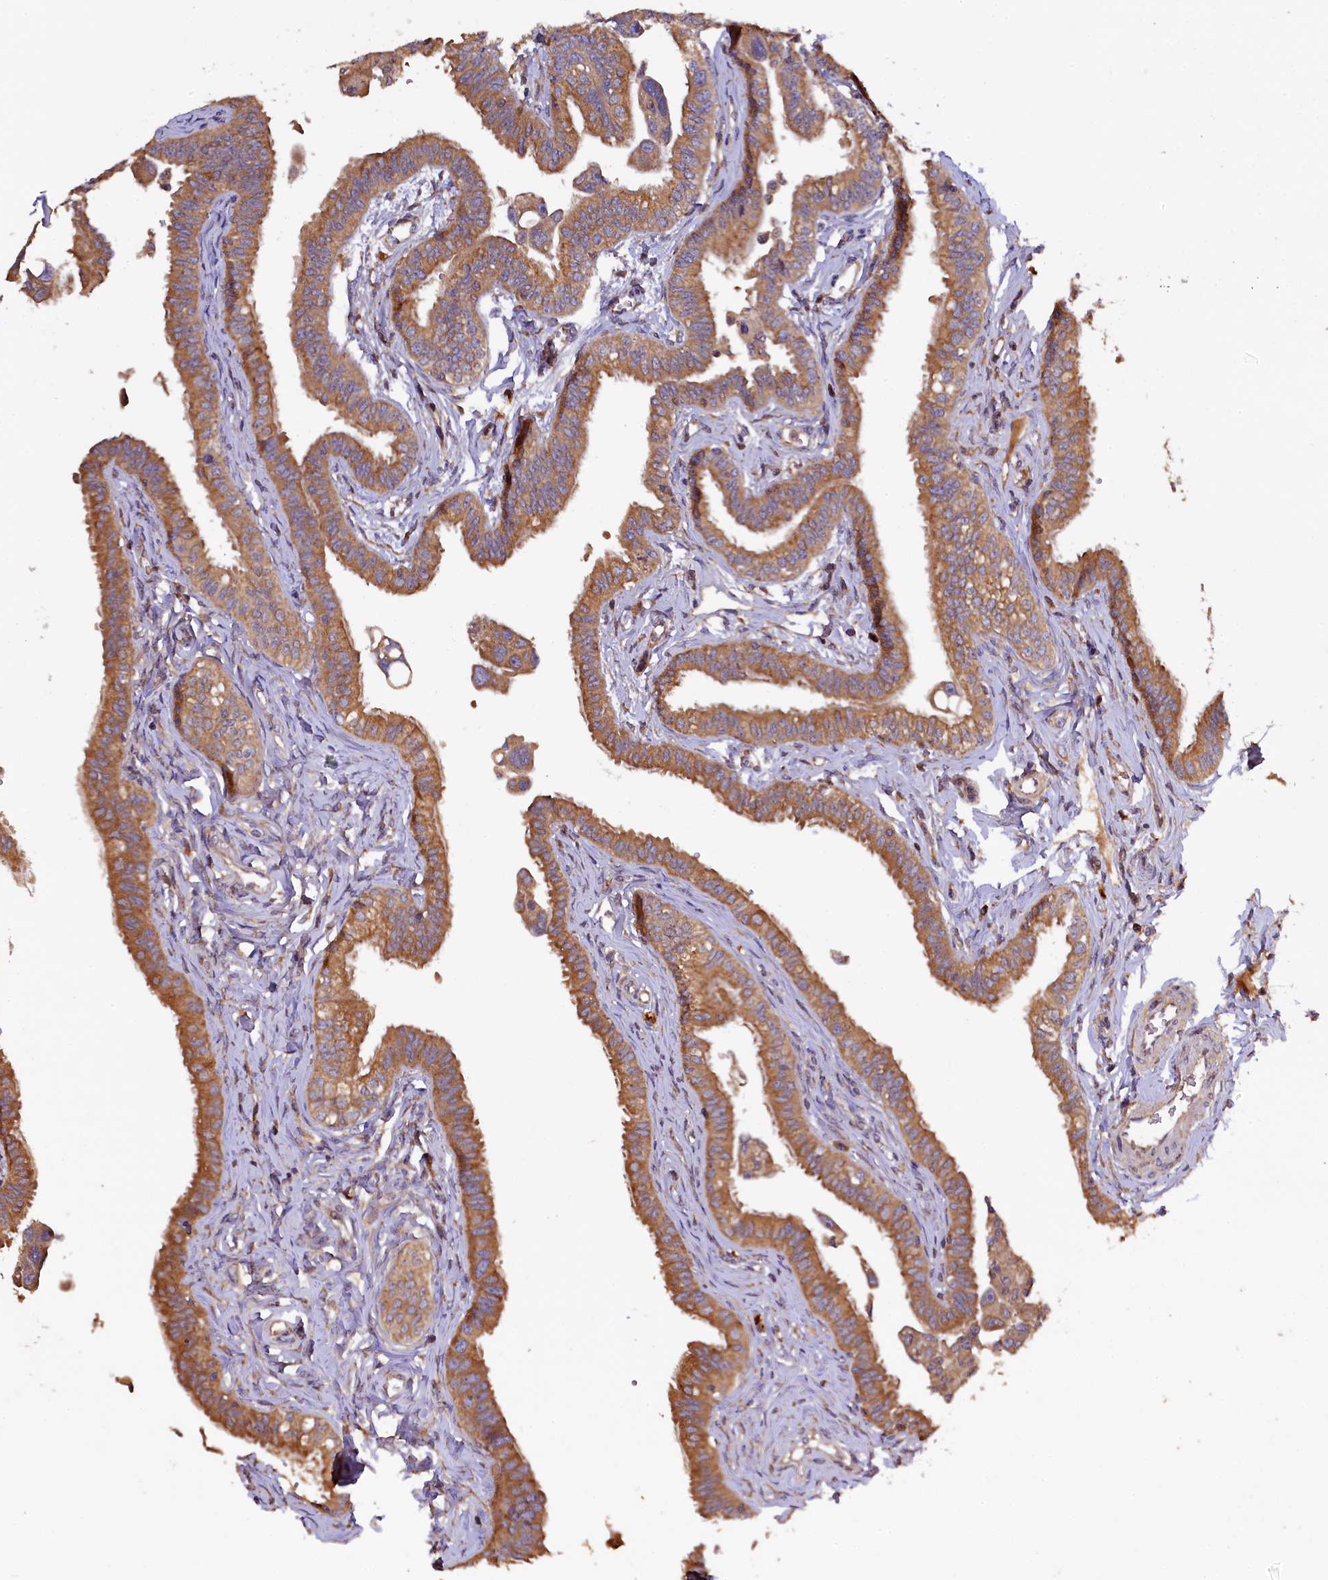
{"staining": {"intensity": "moderate", "quantity": ">75%", "location": "cytoplasmic/membranous"}, "tissue": "fallopian tube", "cell_type": "Glandular cells", "image_type": "normal", "snomed": [{"axis": "morphology", "description": "Normal tissue, NOS"}, {"axis": "morphology", "description": "Carcinoma, NOS"}, {"axis": "topography", "description": "Fallopian tube"}, {"axis": "topography", "description": "Ovary"}], "caption": "Immunohistochemistry (IHC) histopathology image of benign fallopian tube stained for a protein (brown), which displays medium levels of moderate cytoplasmic/membranous positivity in approximately >75% of glandular cells.", "gene": "KLC2", "patient": {"sex": "female", "age": 59}}